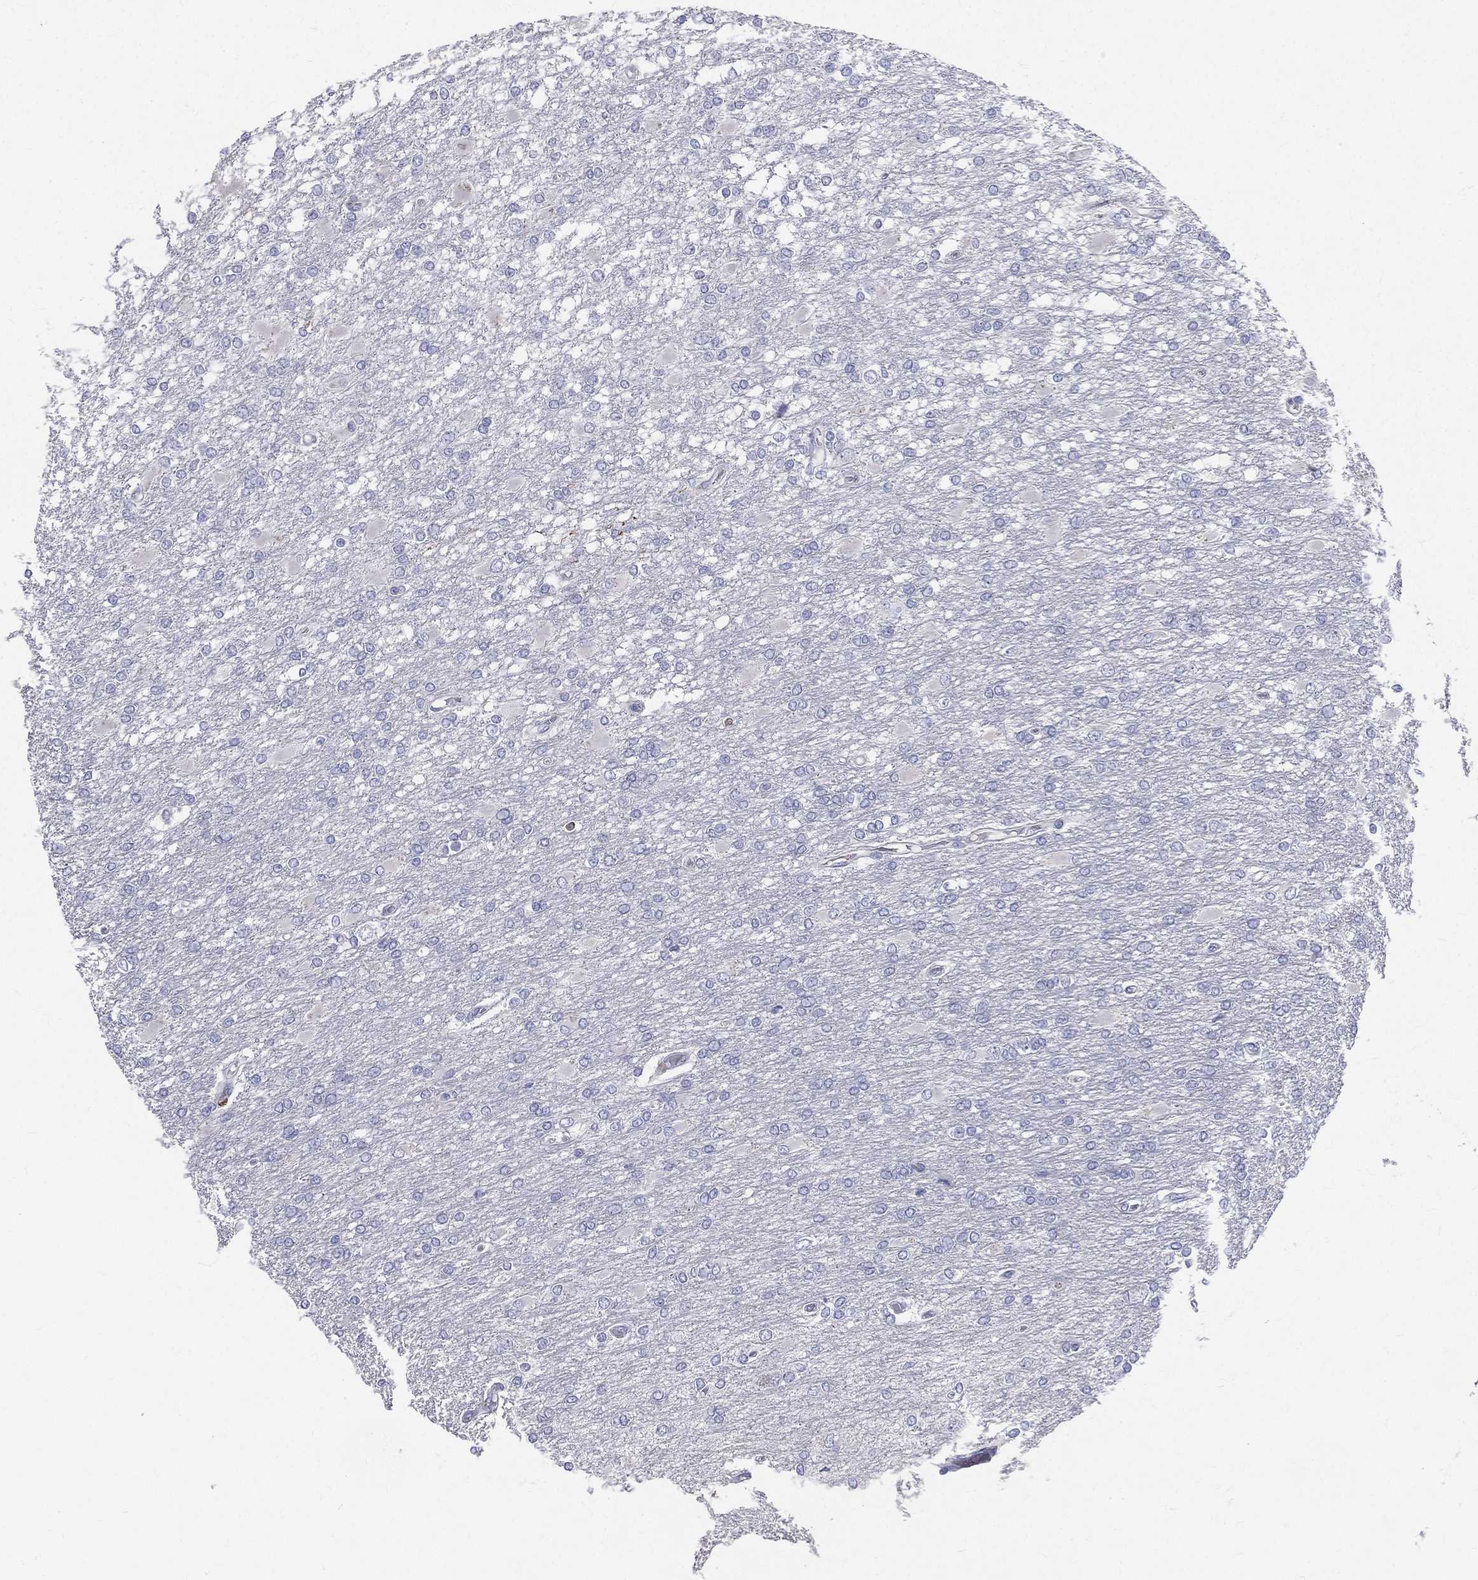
{"staining": {"intensity": "negative", "quantity": "none", "location": "none"}, "tissue": "glioma", "cell_type": "Tumor cells", "image_type": "cancer", "snomed": [{"axis": "morphology", "description": "Glioma, malignant, High grade"}, {"axis": "topography", "description": "Cerebral cortex"}], "caption": "This is a micrograph of immunohistochemistry staining of glioma, which shows no expression in tumor cells.", "gene": "CTSW", "patient": {"sex": "male", "age": 79}}